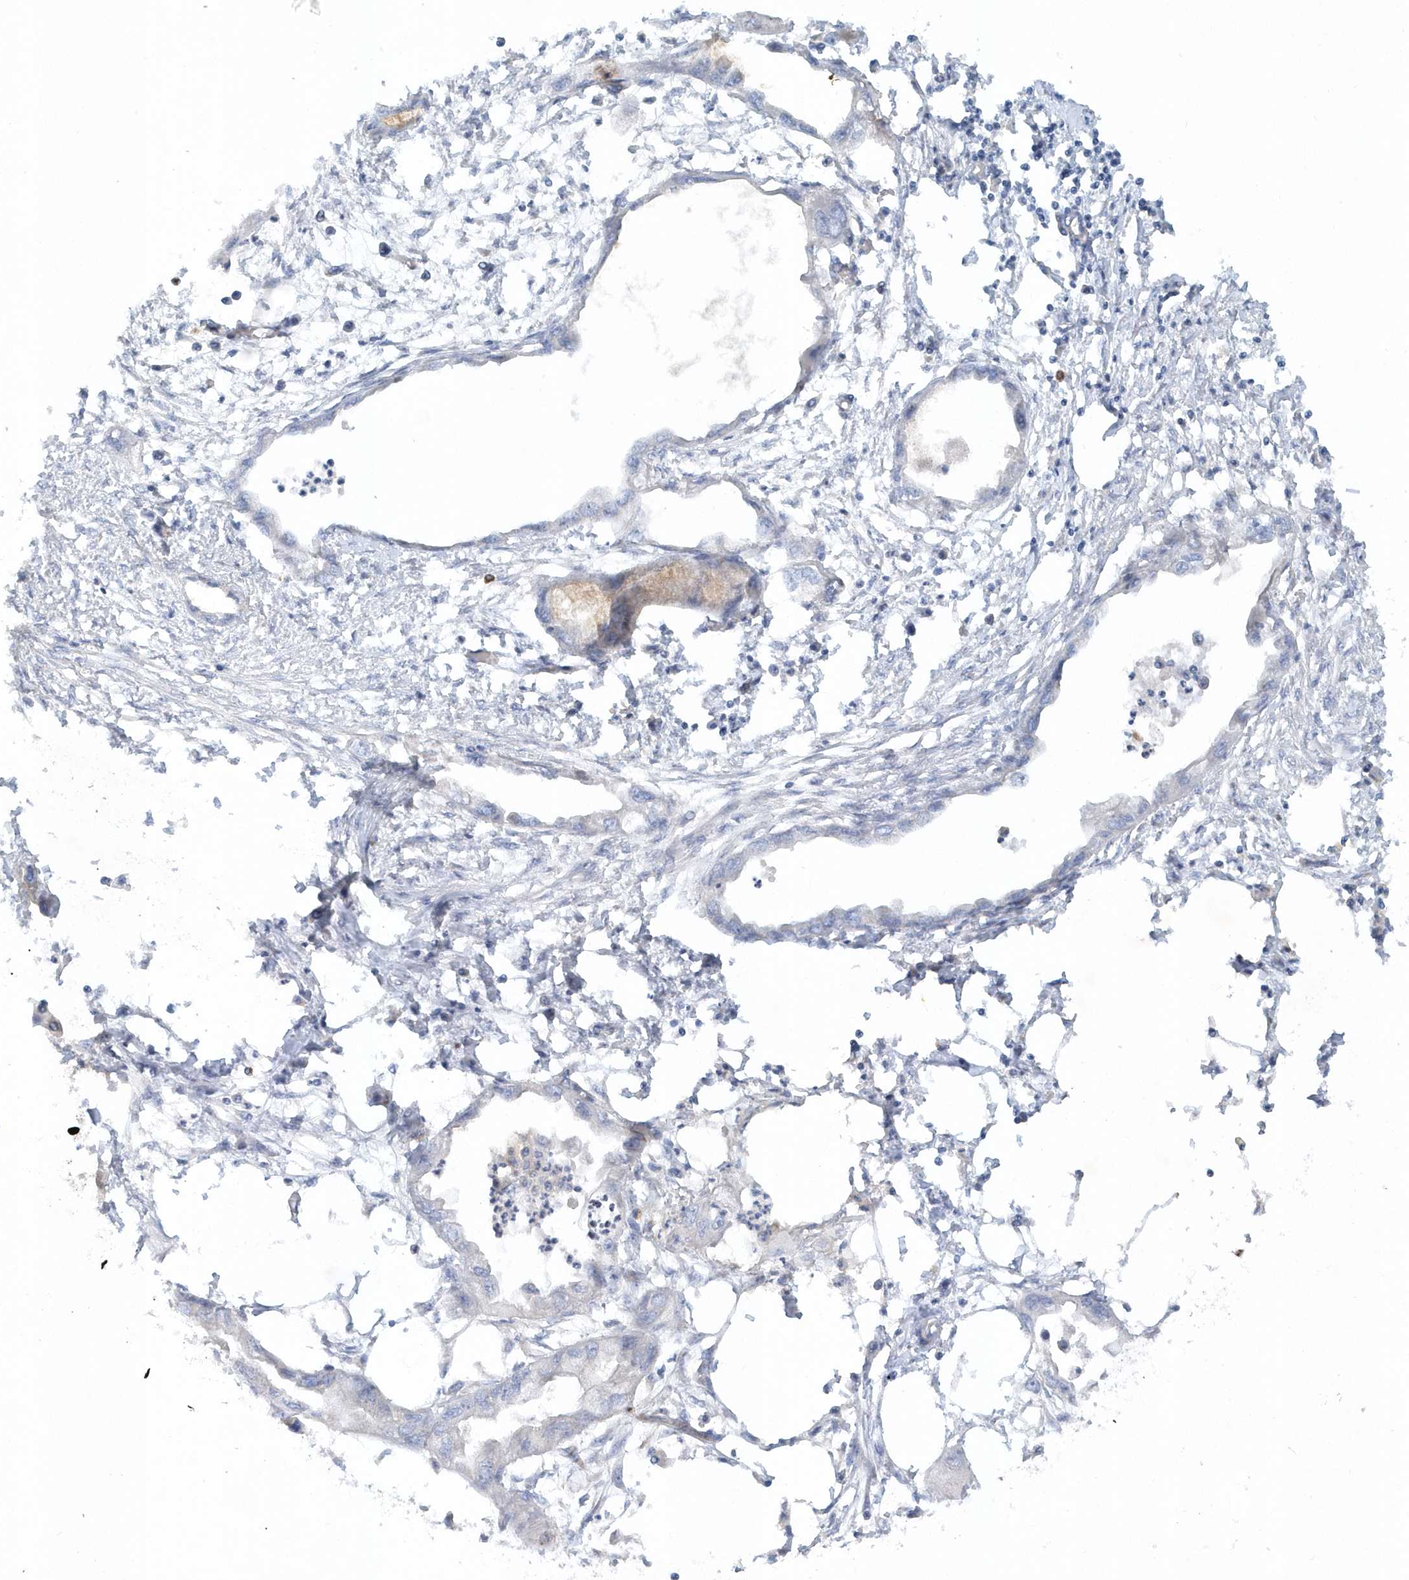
{"staining": {"intensity": "negative", "quantity": "none", "location": "none"}, "tissue": "endometrial cancer", "cell_type": "Tumor cells", "image_type": "cancer", "snomed": [{"axis": "morphology", "description": "Adenocarcinoma, NOS"}, {"axis": "morphology", "description": "Adenocarcinoma, metastatic, NOS"}, {"axis": "topography", "description": "Adipose tissue"}, {"axis": "topography", "description": "Endometrium"}], "caption": "Immunohistochemistry of metastatic adenocarcinoma (endometrial) shows no expression in tumor cells.", "gene": "DNAH1", "patient": {"sex": "female", "age": 67}}